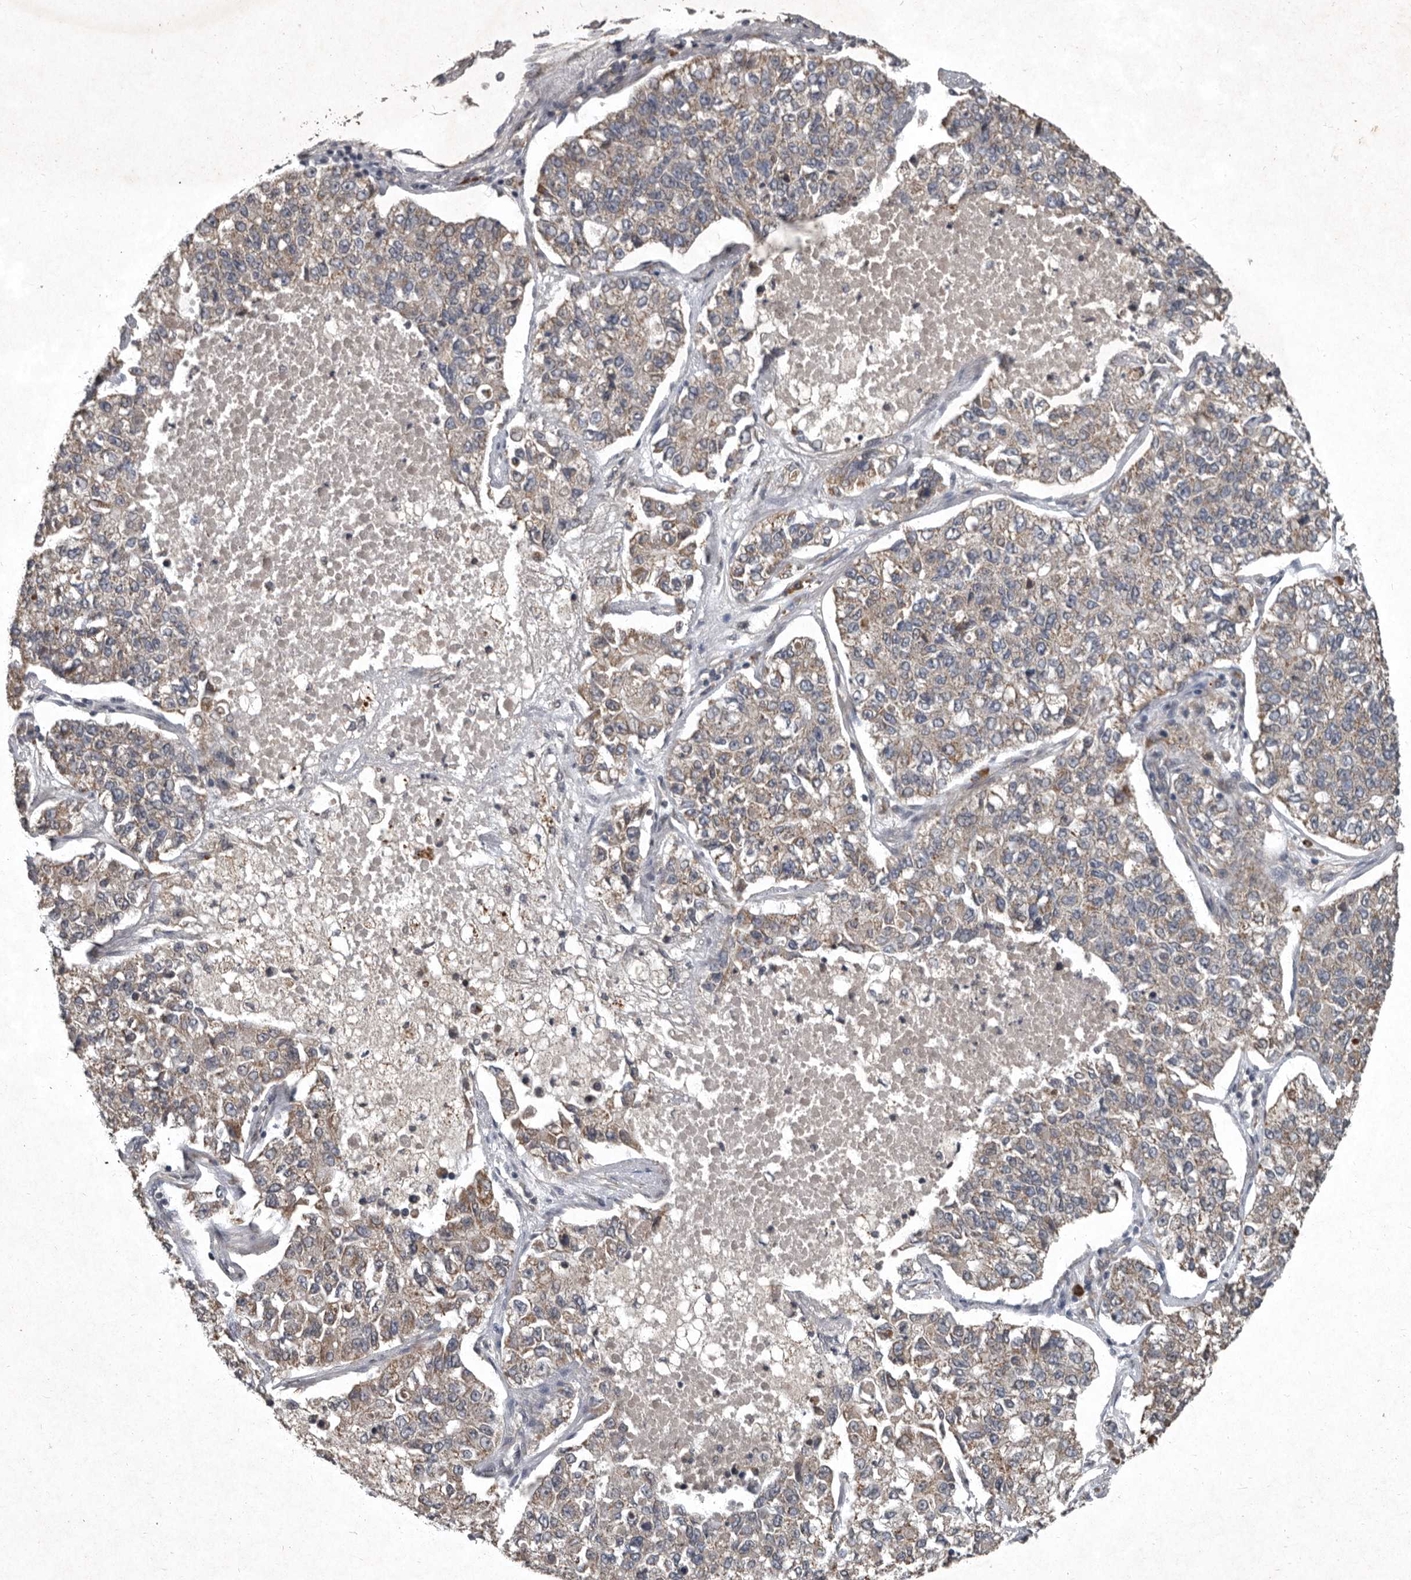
{"staining": {"intensity": "weak", "quantity": "<25%", "location": "cytoplasmic/membranous"}, "tissue": "lung cancer", "cell_type": "Tumor cells", "image_type": "cancer", "snomed": [{"axis": "morphology", "description": "Adenocarcinoma, NOS"}, {"axis": "topography", "description": "Lung"}], "caption": "Adenocarcinoma (lung) was stained to show a protein in brown. There is no significant staining in tumor cells.", "gene": "MRPS15", "patient": {"sex": "male", "age": 49}}